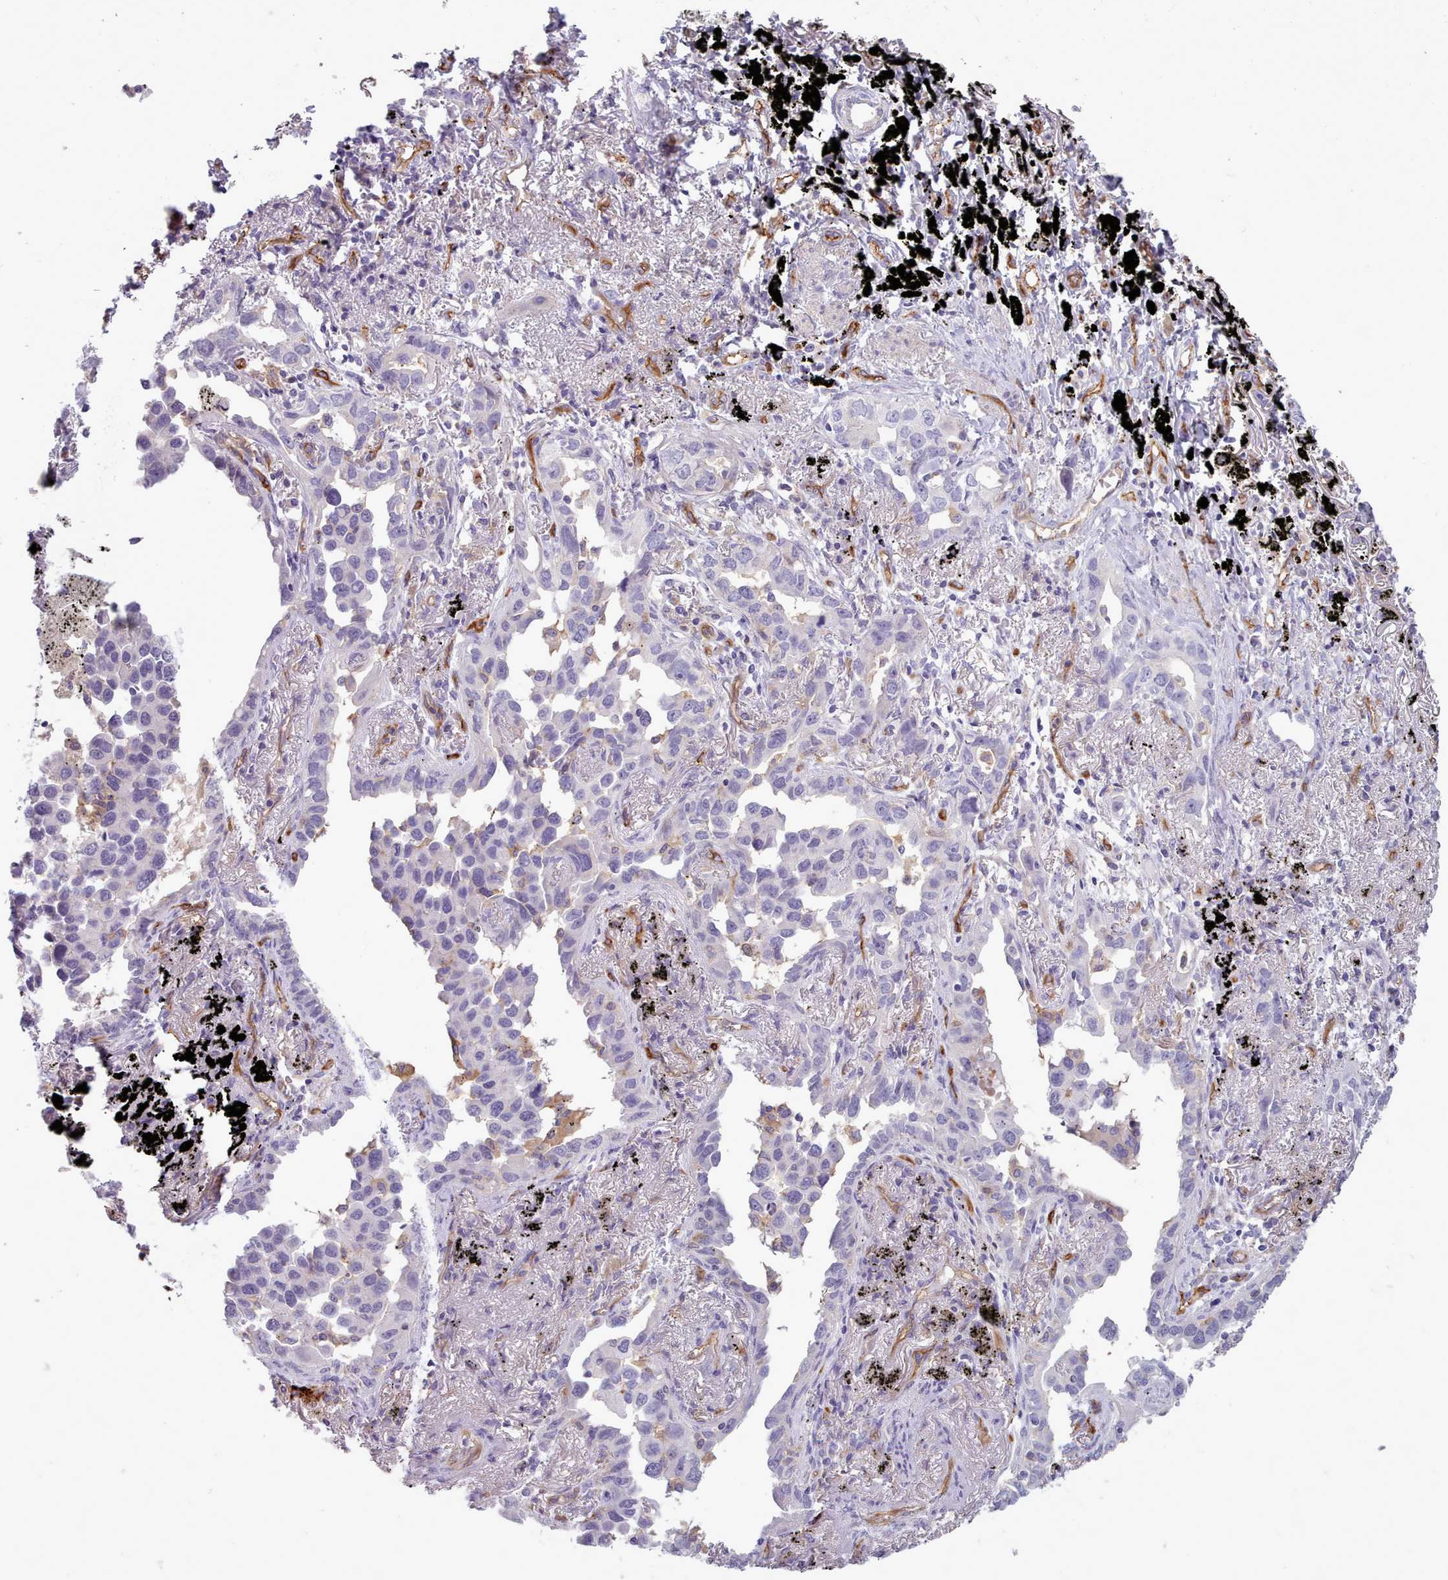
{"staining": {"intensity": "negative", "quantity": "none", "location": "none"}, "tissue": "lung cancer", "cell_type": "Tumor cells", "image_type": "cancer", "snomed": [{"axis": "morphology", "description": "Adenocarcinoma, NOS"}, {"axis": "topography", "description": "Lung"}], "caption": "High magnification brightfield microscopy of lung adenocarcinoma stained with DAB (3,3'-diaminobenzidine) (brown) and counterstained with hematoxylin (blue): tumor cells show no significant expression. Brightfield microscopy of immunohistochemistry stained with DAB (3,3'-diaminobenzidine) (brown) and hematoxylin (blue), captured at high magnification.", "gene": "CD300LF", "patient": {"sex": "male", "age": 67}}